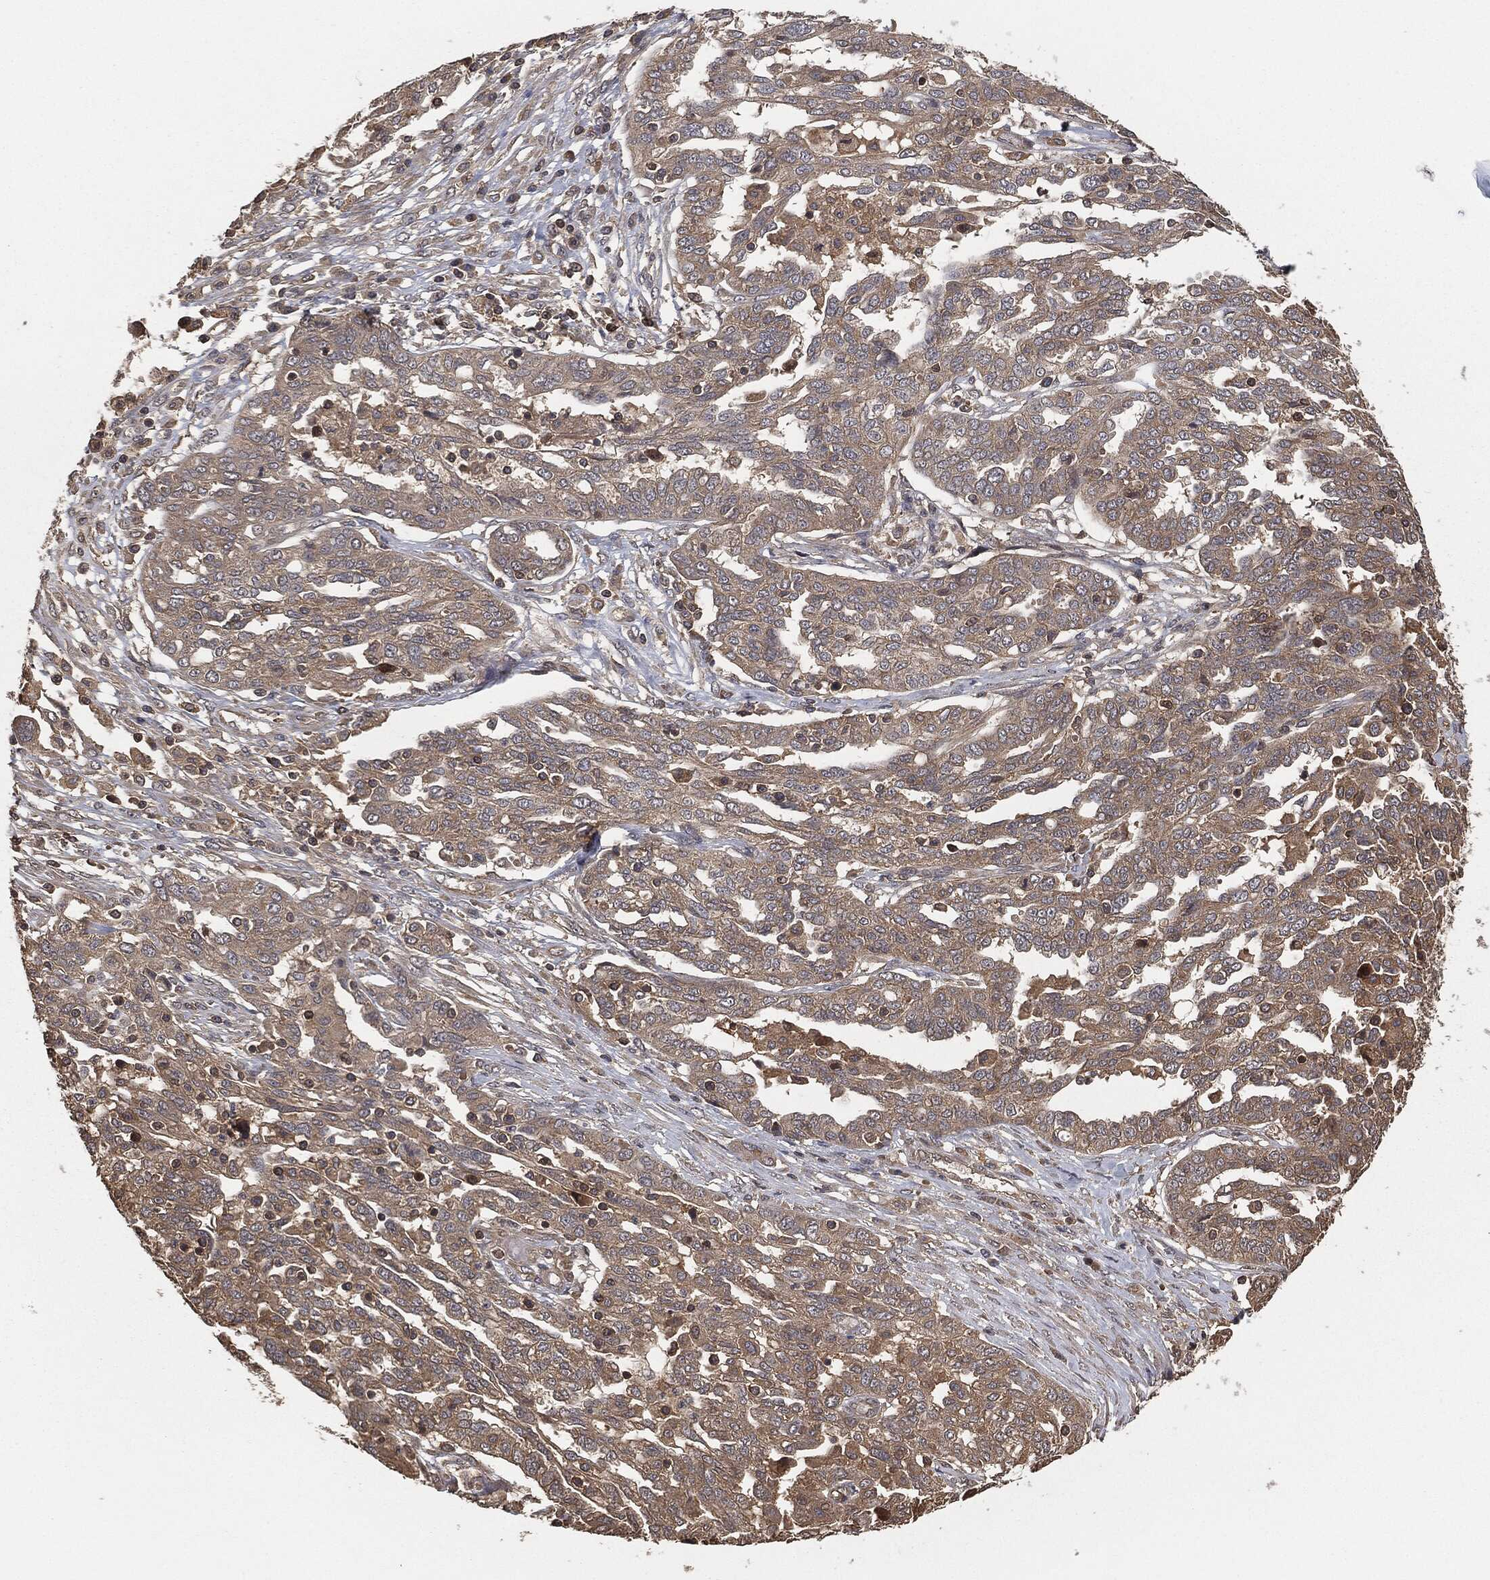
{"staining": {"intensity": "weak", "quantity": ">75%", "location": "cytoplasmic/membranous"}, "tissue": "ovarian cancer", "cell_type": "Tumor cells", "image_type": "cancer", "snomed": [{"axis": "morphology", "description": "Cystadenocarcinoma, serous, NOS"}, {"axis": "topography", "description": "Ovary"}], "caption": "An immunohistochemistry (IHC) image of tumor tissue is shown. Protein staining in brown highlights weak cytoplasmic/membranous positivity in ovarian serous cystadenocarcinoma within tumor cells. (brown staining indicates protein expression, while blue staining denotes nuclei).", "gene": "ERBIN", "patient": {"sex": "female", "age": 67}}